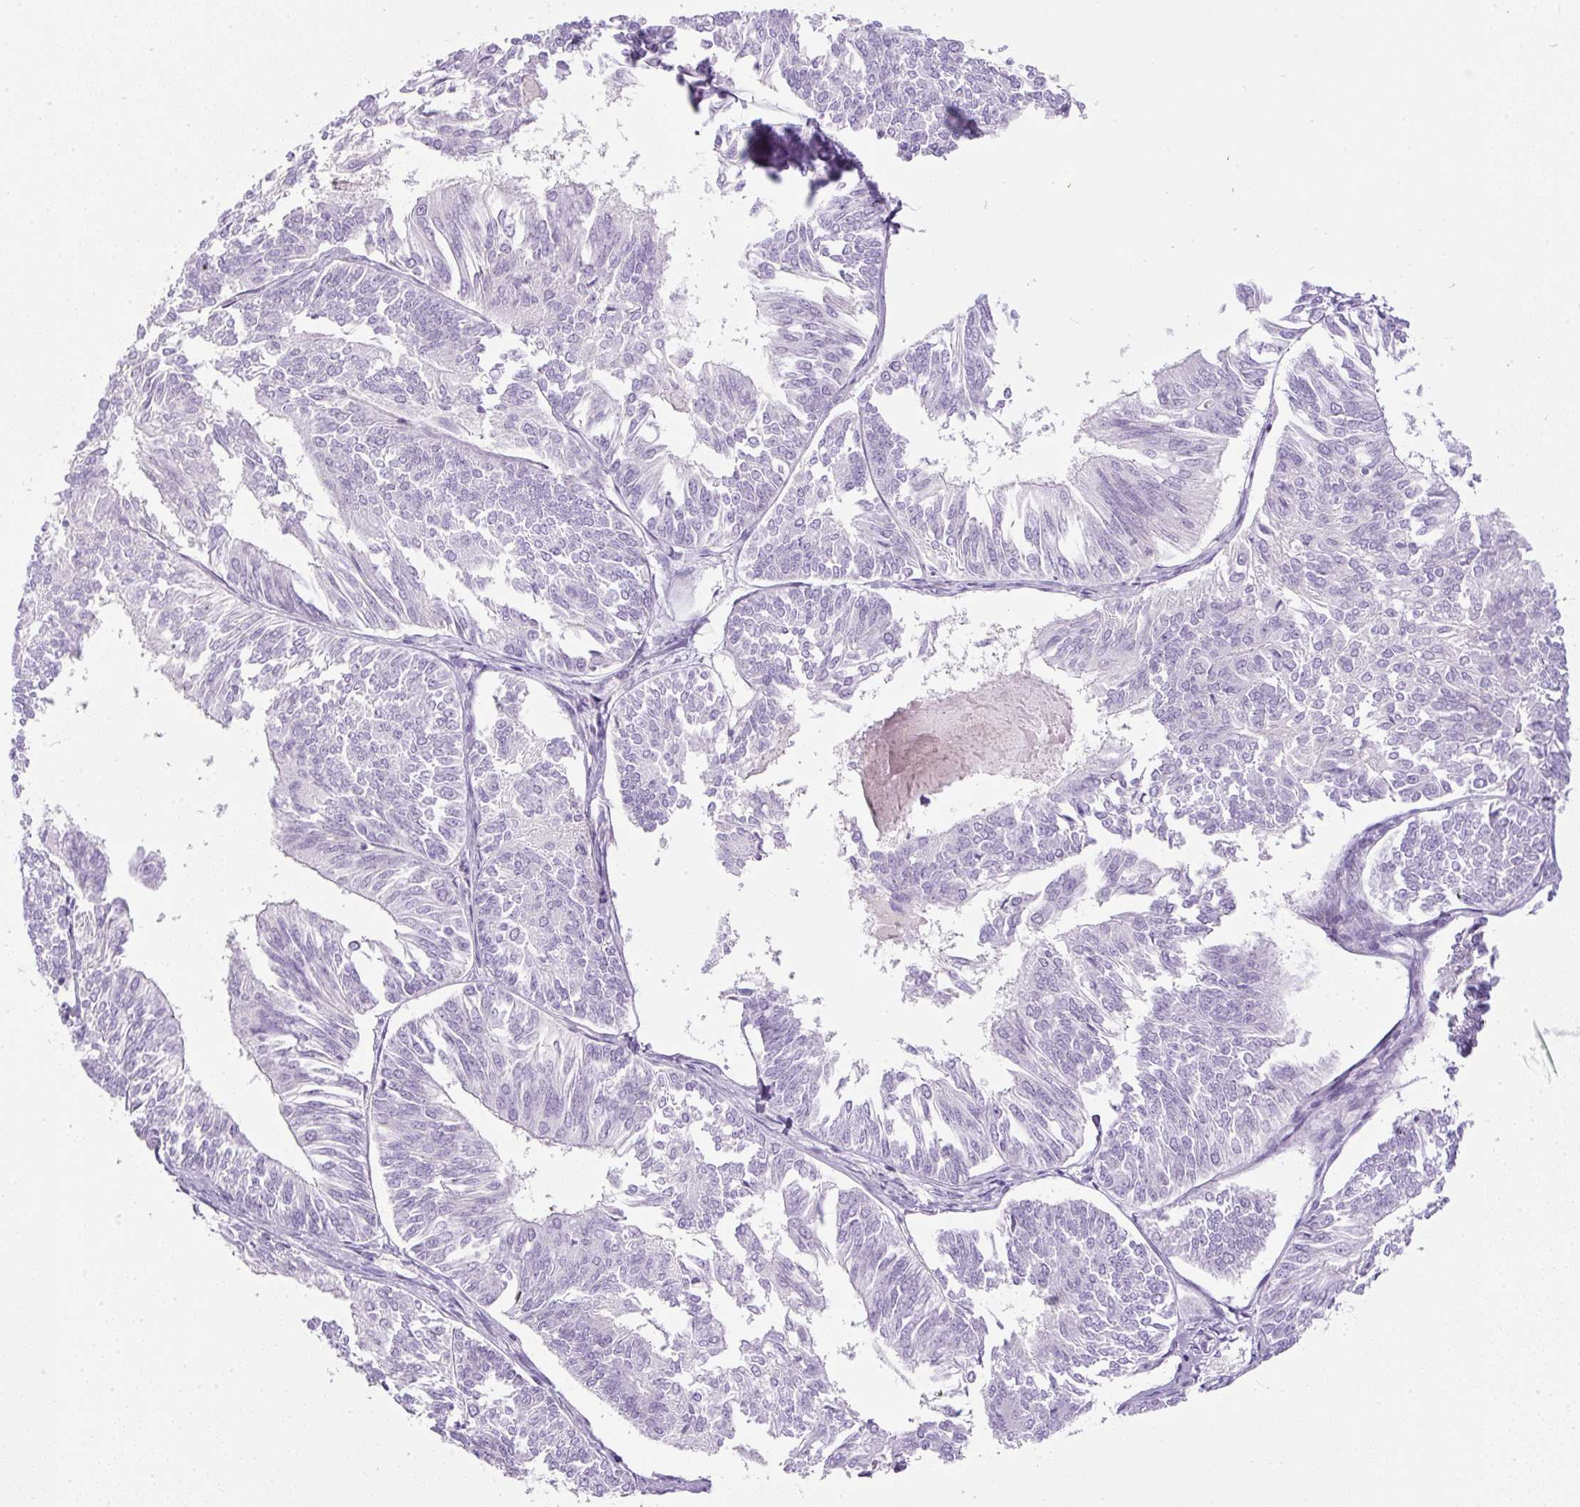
{"staining": {"intensity": "negative", "quantity": "none", "location": "none"}, "tissue": "endometrial cancer", "cell_type": "Tumor cells", "image_type": "cancer", "snomed": [{"axis": "morphology", "description": "Adenocarcinoma, NOS"}, {"axis": "topography", "description": "Endometrium"}], "caption": "Immunohistochemistry histopathology image of neoplastic tissue: endometrial adenocarcinoma stained with DAB (3,3'-diaminobenzidine) exhibits no significant protein expression in tumor cells. The staining was performed using DAB to visualize the protein expression in brown, while the nuclei were stained in blue with hematoxylin (Magnification: 20x).", "gene": "FGFBP3", "patient": {"sex": "female", "age": 58}}